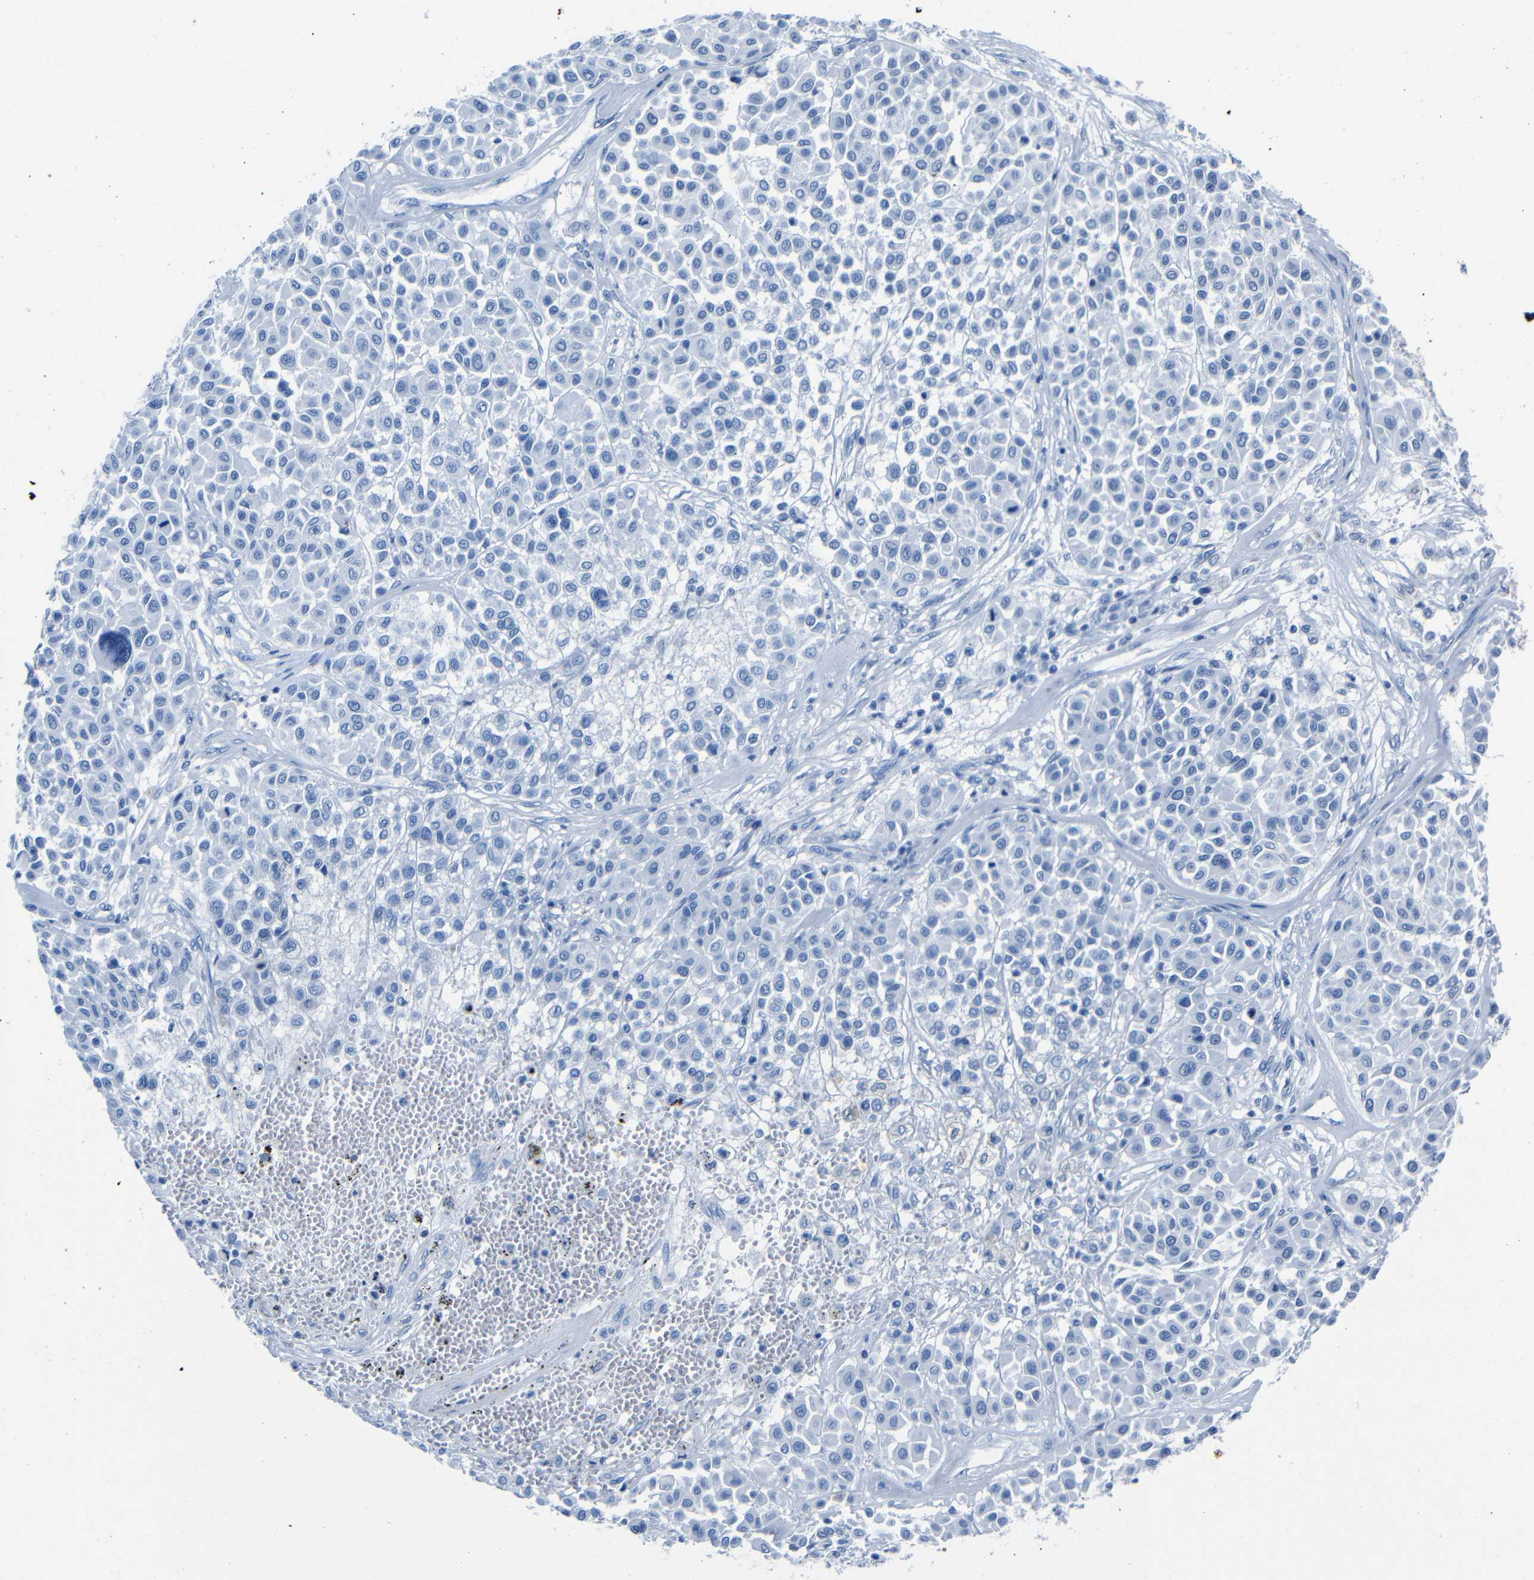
{"staining": {"intensity": "negative", "quantity": "none", "location": "none"}, "tissue": "melanoma", "cell_type": "Tumor cells", "image_type": "cancer", "snomed": [{"axis": "morphology", "description": "Malignant melanoma, Metastatic site"}, {"axis": "topography", "description": "Soft tissue"}], "caption": "Tumor cells show no significant protein positivity in malignant melanoma (metastatic site).", "gene": "CLDN11", "patient": {"sex": "male", "age": 41}}